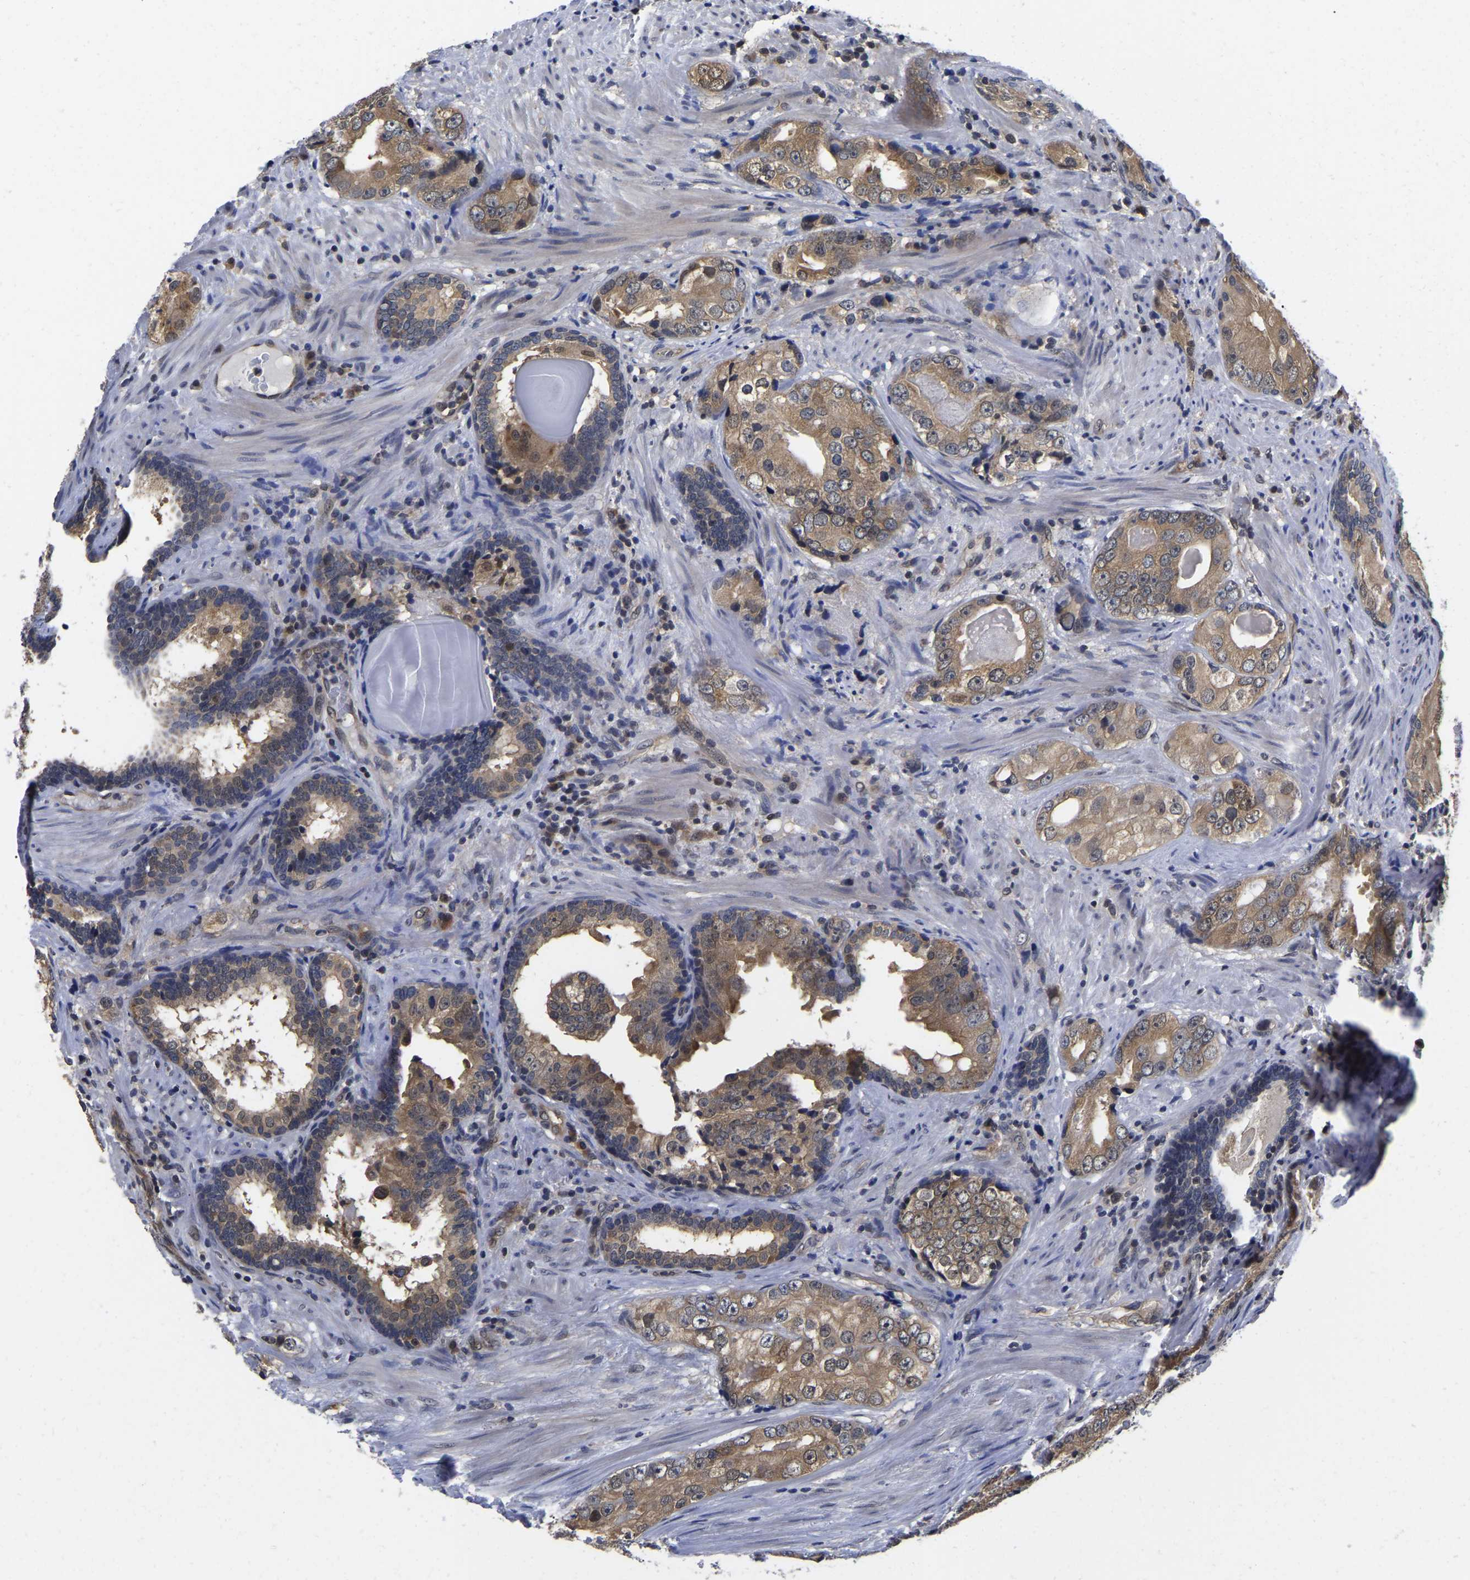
{"staining": {"intensity": "moderate", "quantity": ">75%", "location": "cytoplasmic/membranous"}, "tissue": "prostate cancer", "cell_type": "Tumor cells", "image_type": "cancer", "snomed": [{"axis": "morphology", "description": "Adenocarcinoma, High grade"}, {"axis": "topography", "description": "Prostate"}], "caption": "A photomicrograph of human adenocarcinoma (high-grade) (prostate) stained for a protein exhibits moderate cytoplasmic/membranous brown staining in tumor cells. (Brightfield microscopy of DAB IHC at high magnification).", "gene": "MCOLN2", "patient": {"sex": "male", "age": 66}}